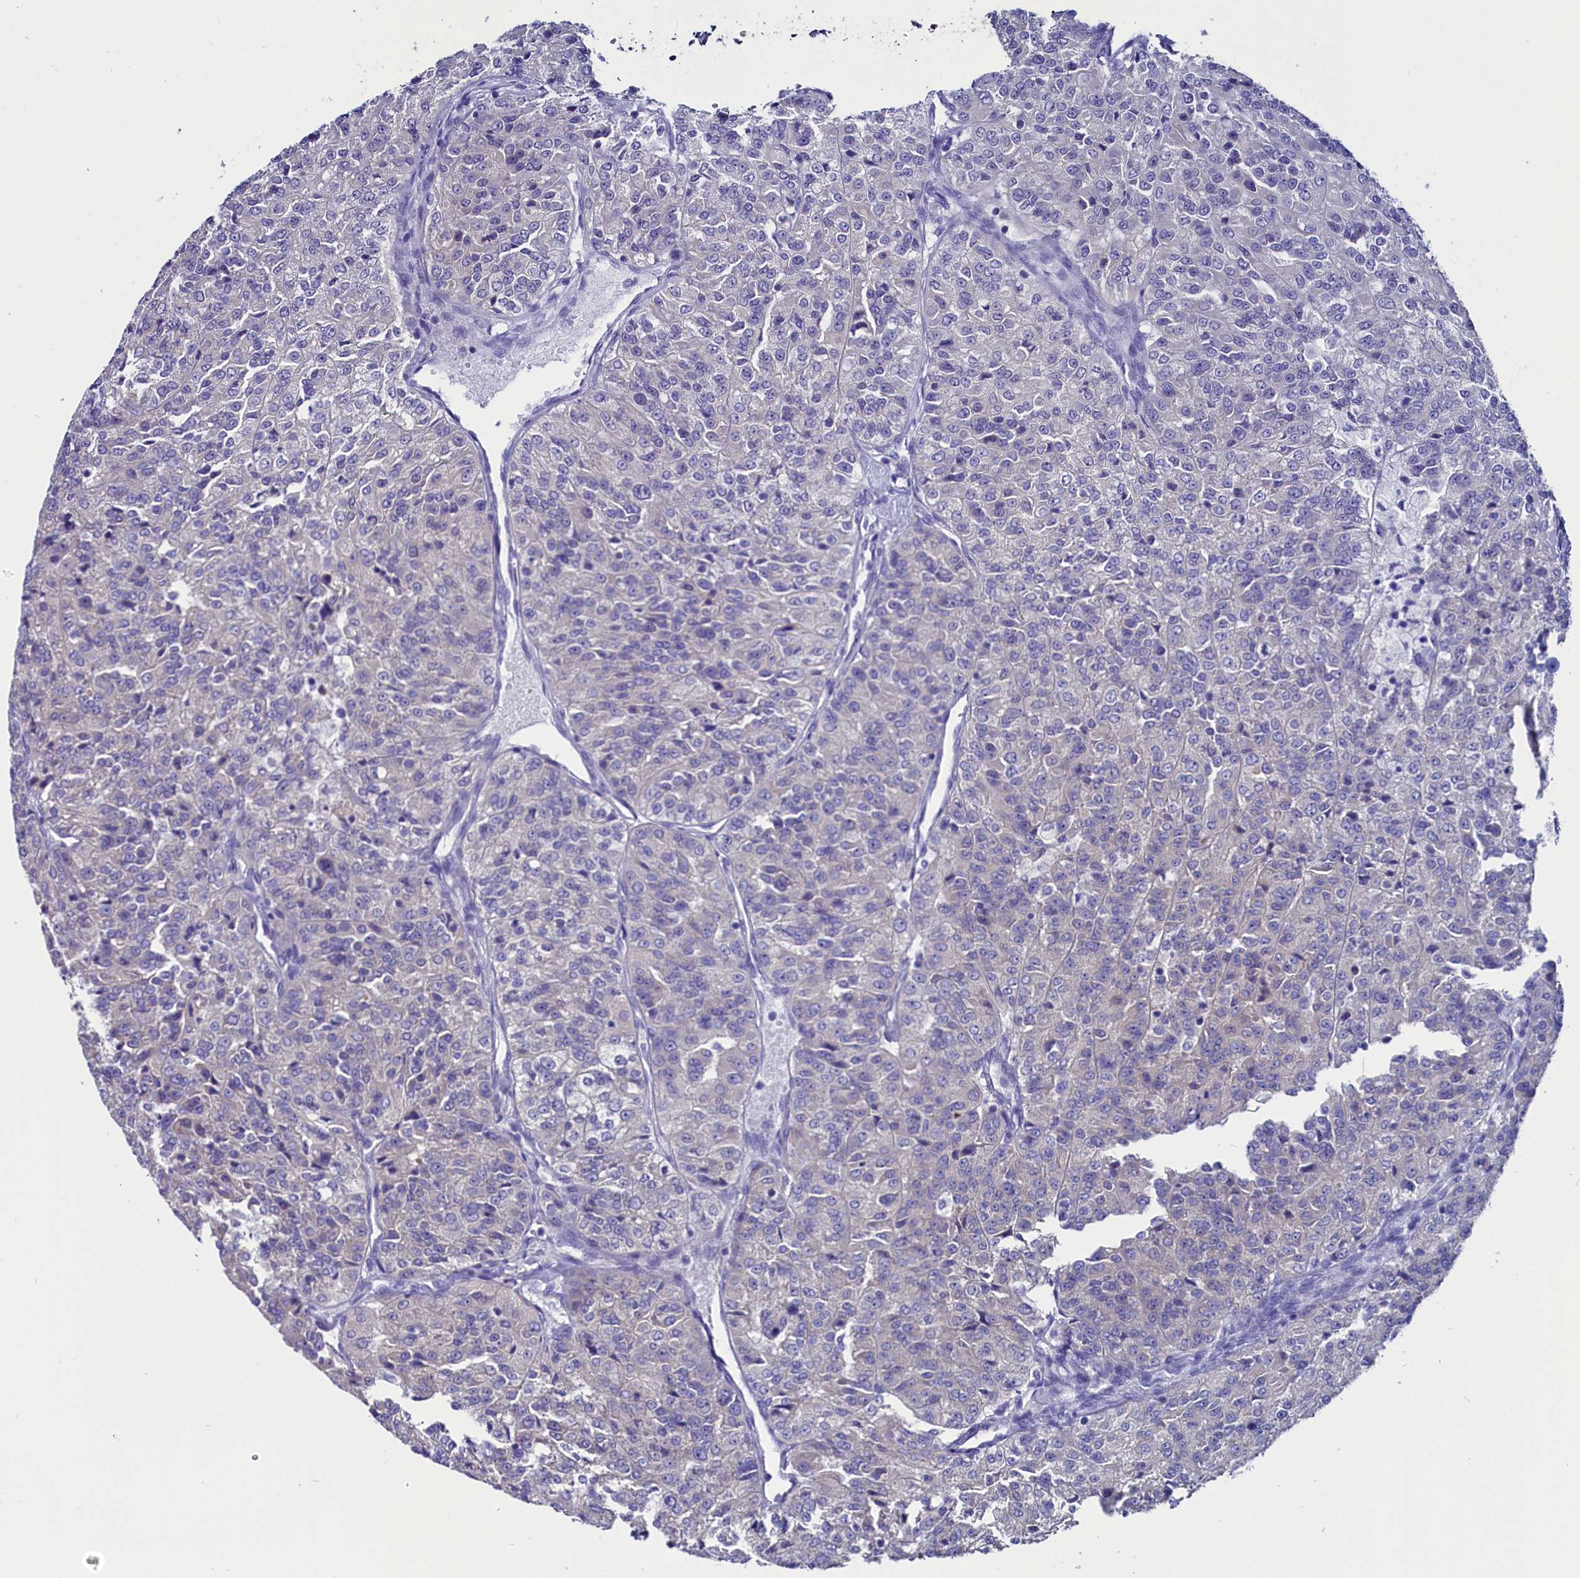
{"staining": {"intensity": "negative", "quantity": "none", "location": "none"}, "tissue": "renal cancer", "cell_type": "Tumor cells", "image_type": "cancer", "snomed": [{"axis": "morphology", "description": "Adenocarcinoma, NOS"}, {"axis": "topography", "description": "Kidney"}], "caption": "High power microscopy image of an IHC image of renal cancer (adenocarcinoma), revealing no significant expression in tumor cells. (Brightfield microscopy of DAB immunohistochemistry (IHC) at high magnification).", "gene": "CIAPIN1", "patient": {"sex": "female", "age": 63}}